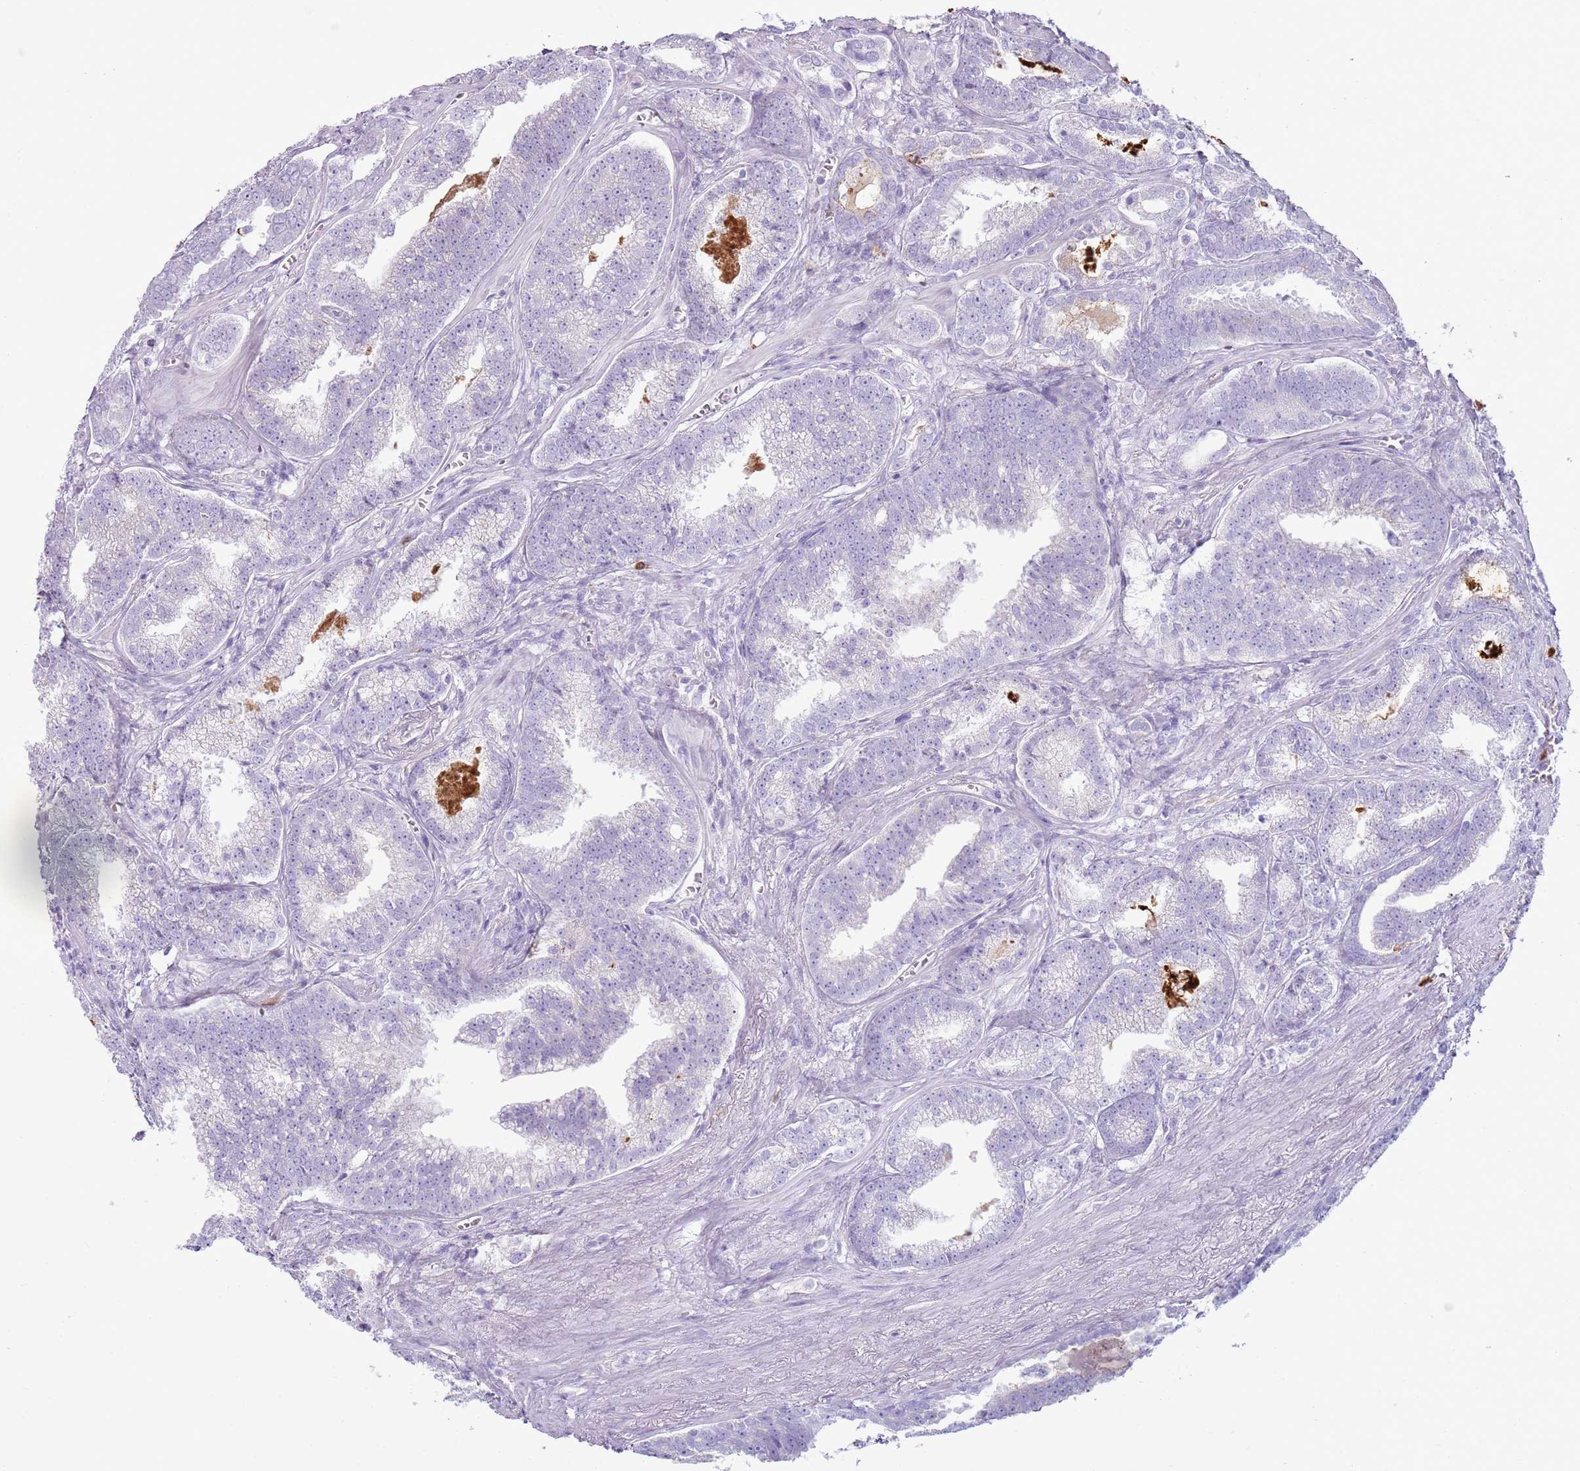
{"staining": {"intensity": "negative", "quantity": "none", "location": "none"}, "tissue": "prostate cancer", "cell_type": "Tumor cells", "image_type": "cancer", "snomed": [{"axis": "morphology", "description": "Adenocarcinoma, High grade"}, {"axis": "topography", "description": "Prostate"}], "caption": "This image is of prostate cancer stained with immunohistochemistry to label a protein in brown with the nuclei are counter-stained blue. There is no staining in tumor cells.", "gene": "CD177", "patient": {"sex": "male", "age": 67}}